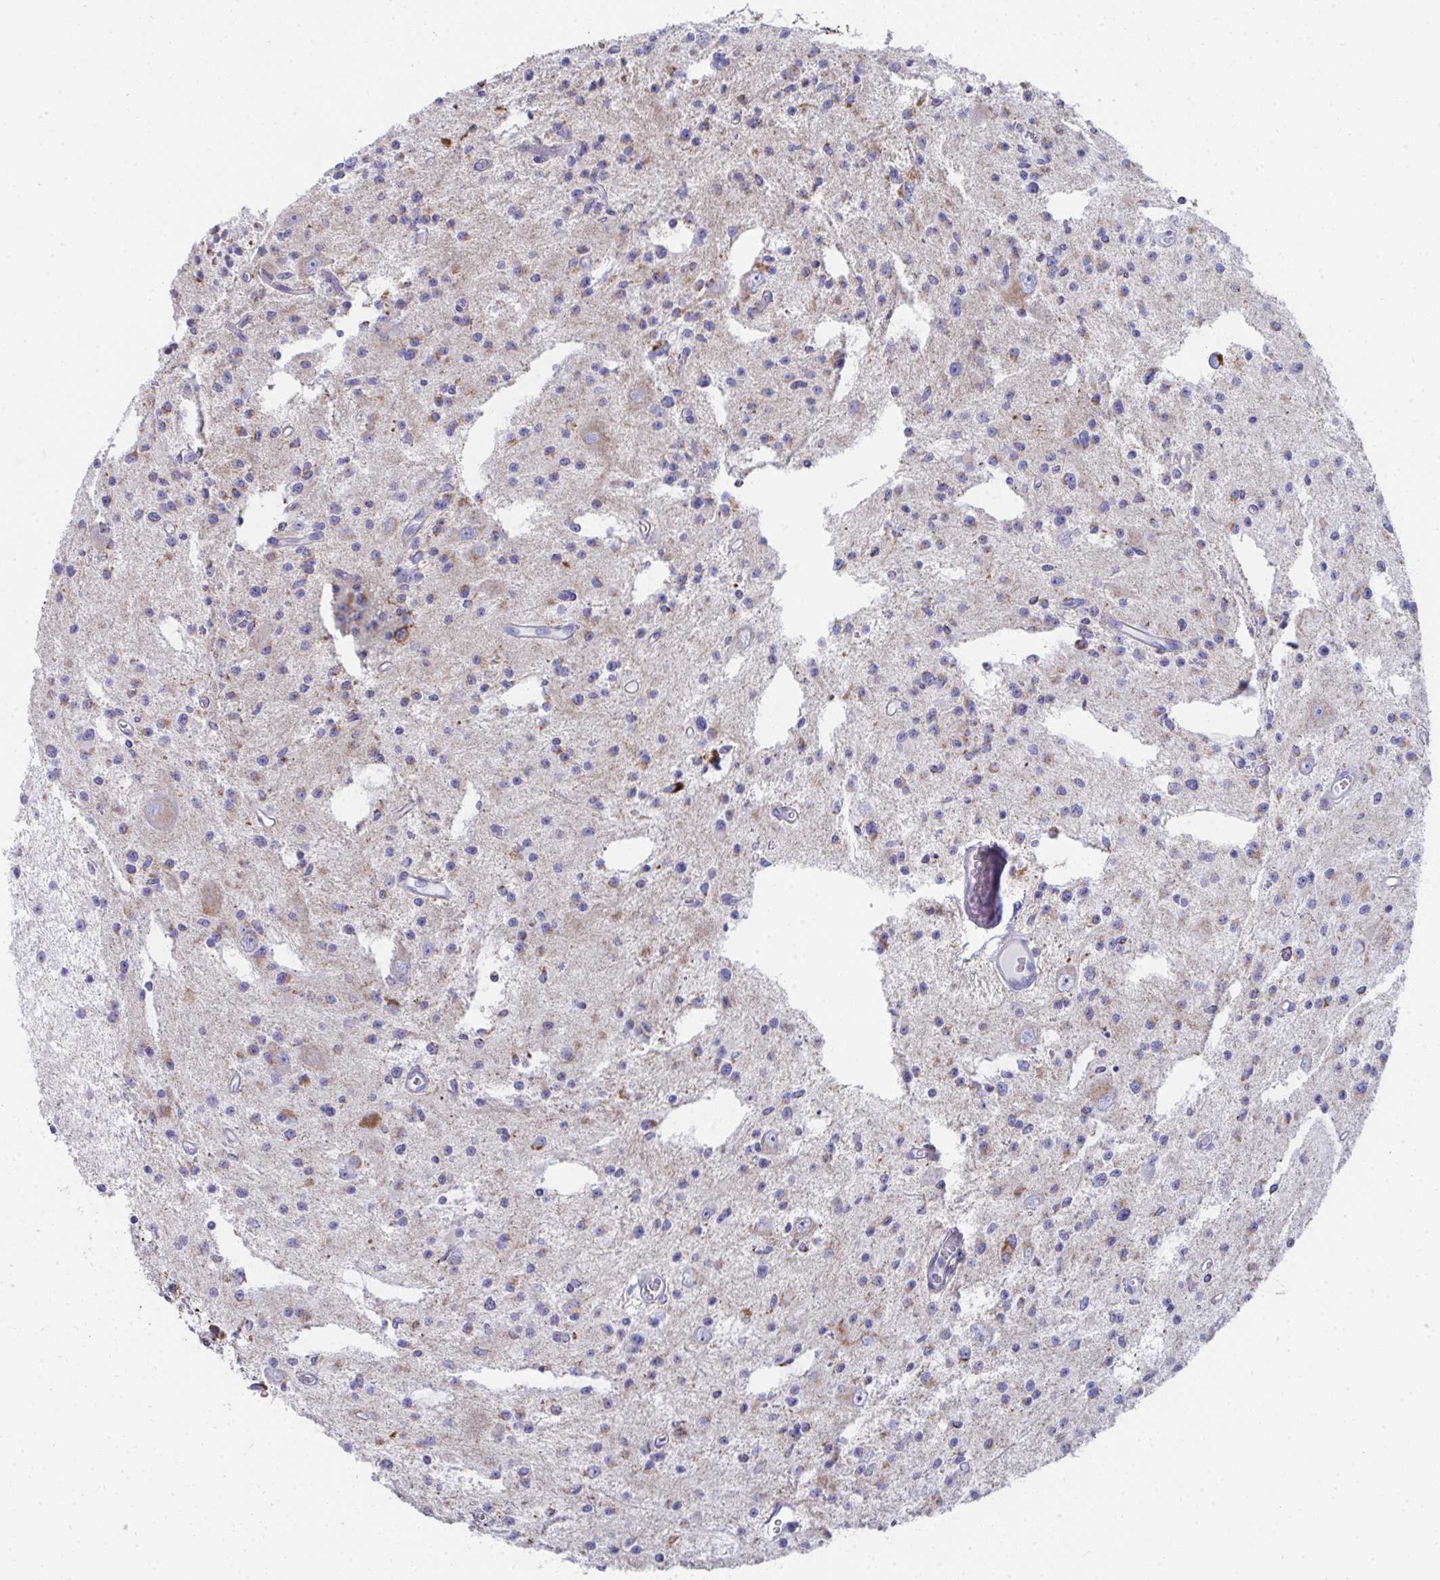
{"staining": {"intensity": "weak", "quantity": "25%-75%", "location": "cytoplasmic/membranous"}, "tissue": "glioma", "cell_type": "Tumor cells", "image_type": "cancer", "snomed": [{"axis": "morphology", "description": "Glioma, malignant, Low grade"}, {"axis": "topography", "description": "Brain"}], "caption": "Protein staining by immunohistochemistry shows weak cytoplasmic/membranous positivity in about 25%-75% of tumor cells in glioma. Using DAB (3,3'-diaminobenzidine) (brown) and hematoxylin (blue) stains, captured at high magnification using brightfield microscopy.", "gene": "AIFM1", "patient": {"sex": "male", "age": 43}}